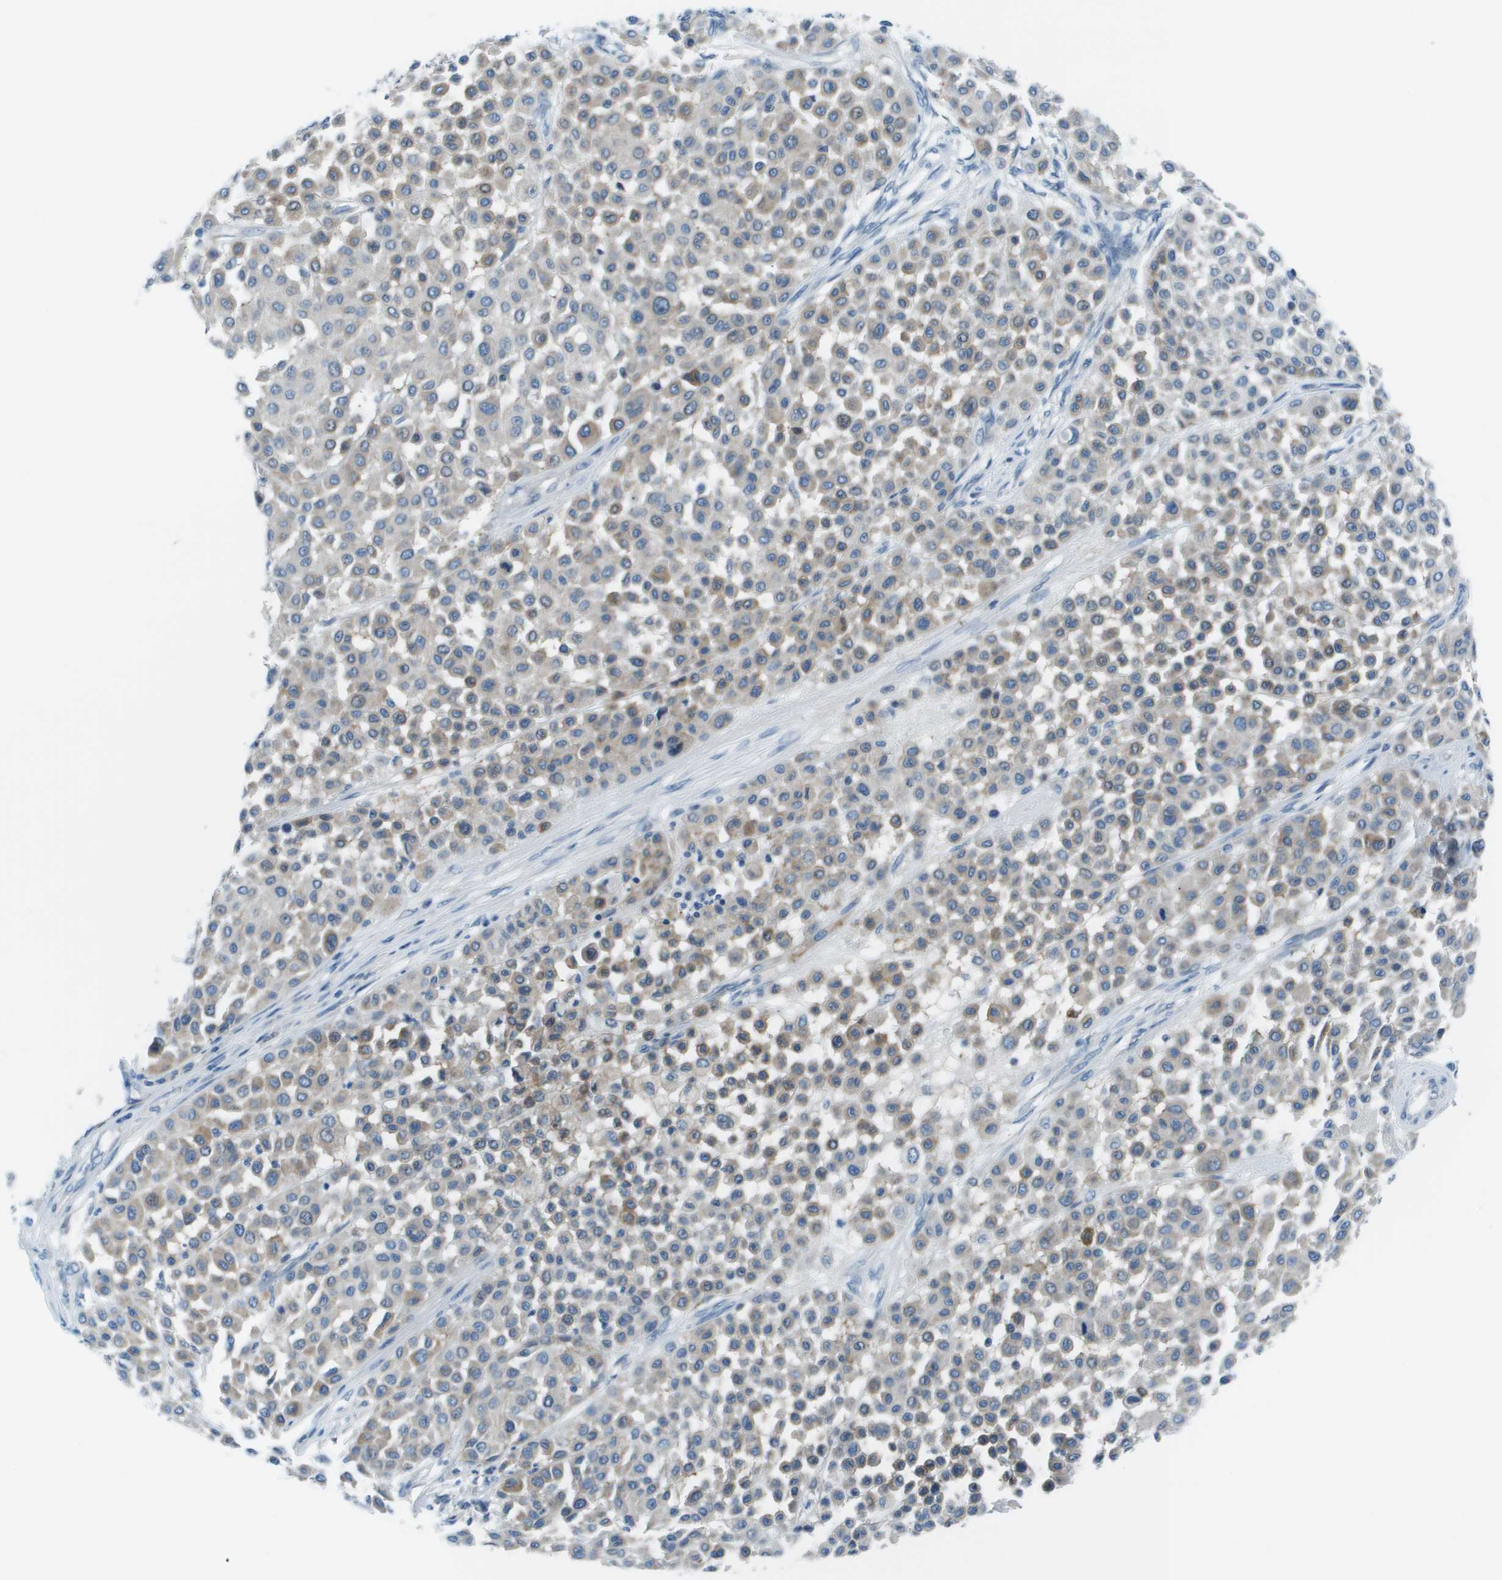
{"staining": {"intensity": "weak", "quantity": "25%-75%", "location": "cytoplasmic/membranous"}, "tissue": "melanoma", "cell_type": "Tumor cells", "image_type": "cancer", "snomed": [{"axis": "morphology", "description": "Malignant melanoma, Metastatic site"}, {"axis": "topography", "description": "Soft tissue"}], "caption": "IHC photomicrograph of neoplastic tissue: melanoma stained using immunohistochemistry displays low levels of weak protein expression localized specifically in the cytoplasmic/membranous of tumor cells, appearing as a cytoplasmic/membranous brown color.", "gene": "STIP1", "patient": {"sex": "male", "age": 41}}